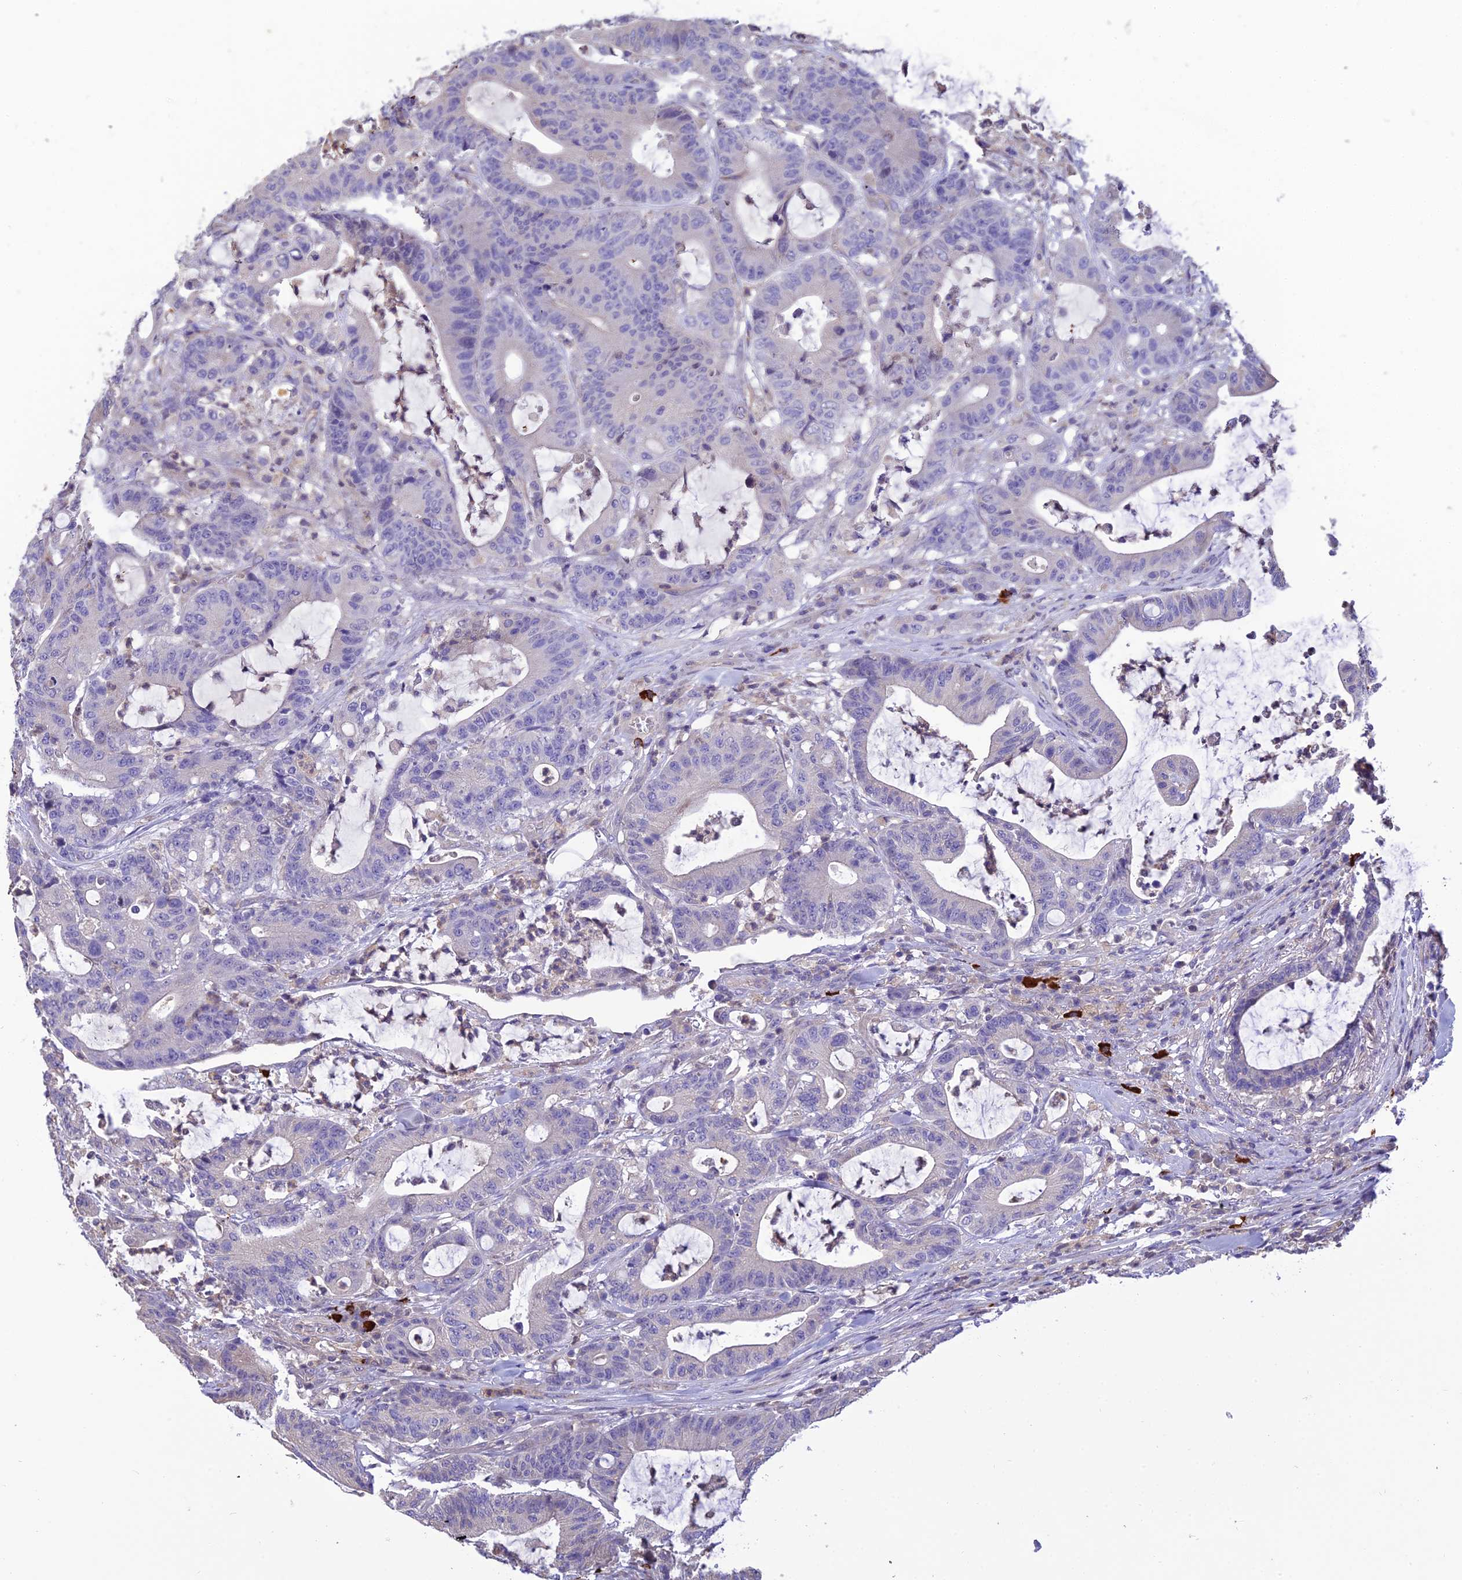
{"staining": {"intensity": "negative", "quantity": "none", "location": "none"}, "tissue": "colorectal cancer", "cell_type": "Tumor cells", "image_type": "cancer", "snomed": [{"axis": "morphology", "description": "Adenocarcinoma, NOS"}, {"axis": "topography", "description": "Colon"}], "caption": "IHC image of neoplastic tissue: human adenocarcinoma (colorectal) stained with DAB (3,3'-diaminobenzidine) displays no significant protein expression in tumor cells. (DAB (3,3'-diaminobenzidine) immunohistochemistry, high magnification).", "gene": "MIOS", "patient": {"sex": "female", "age": 84}}